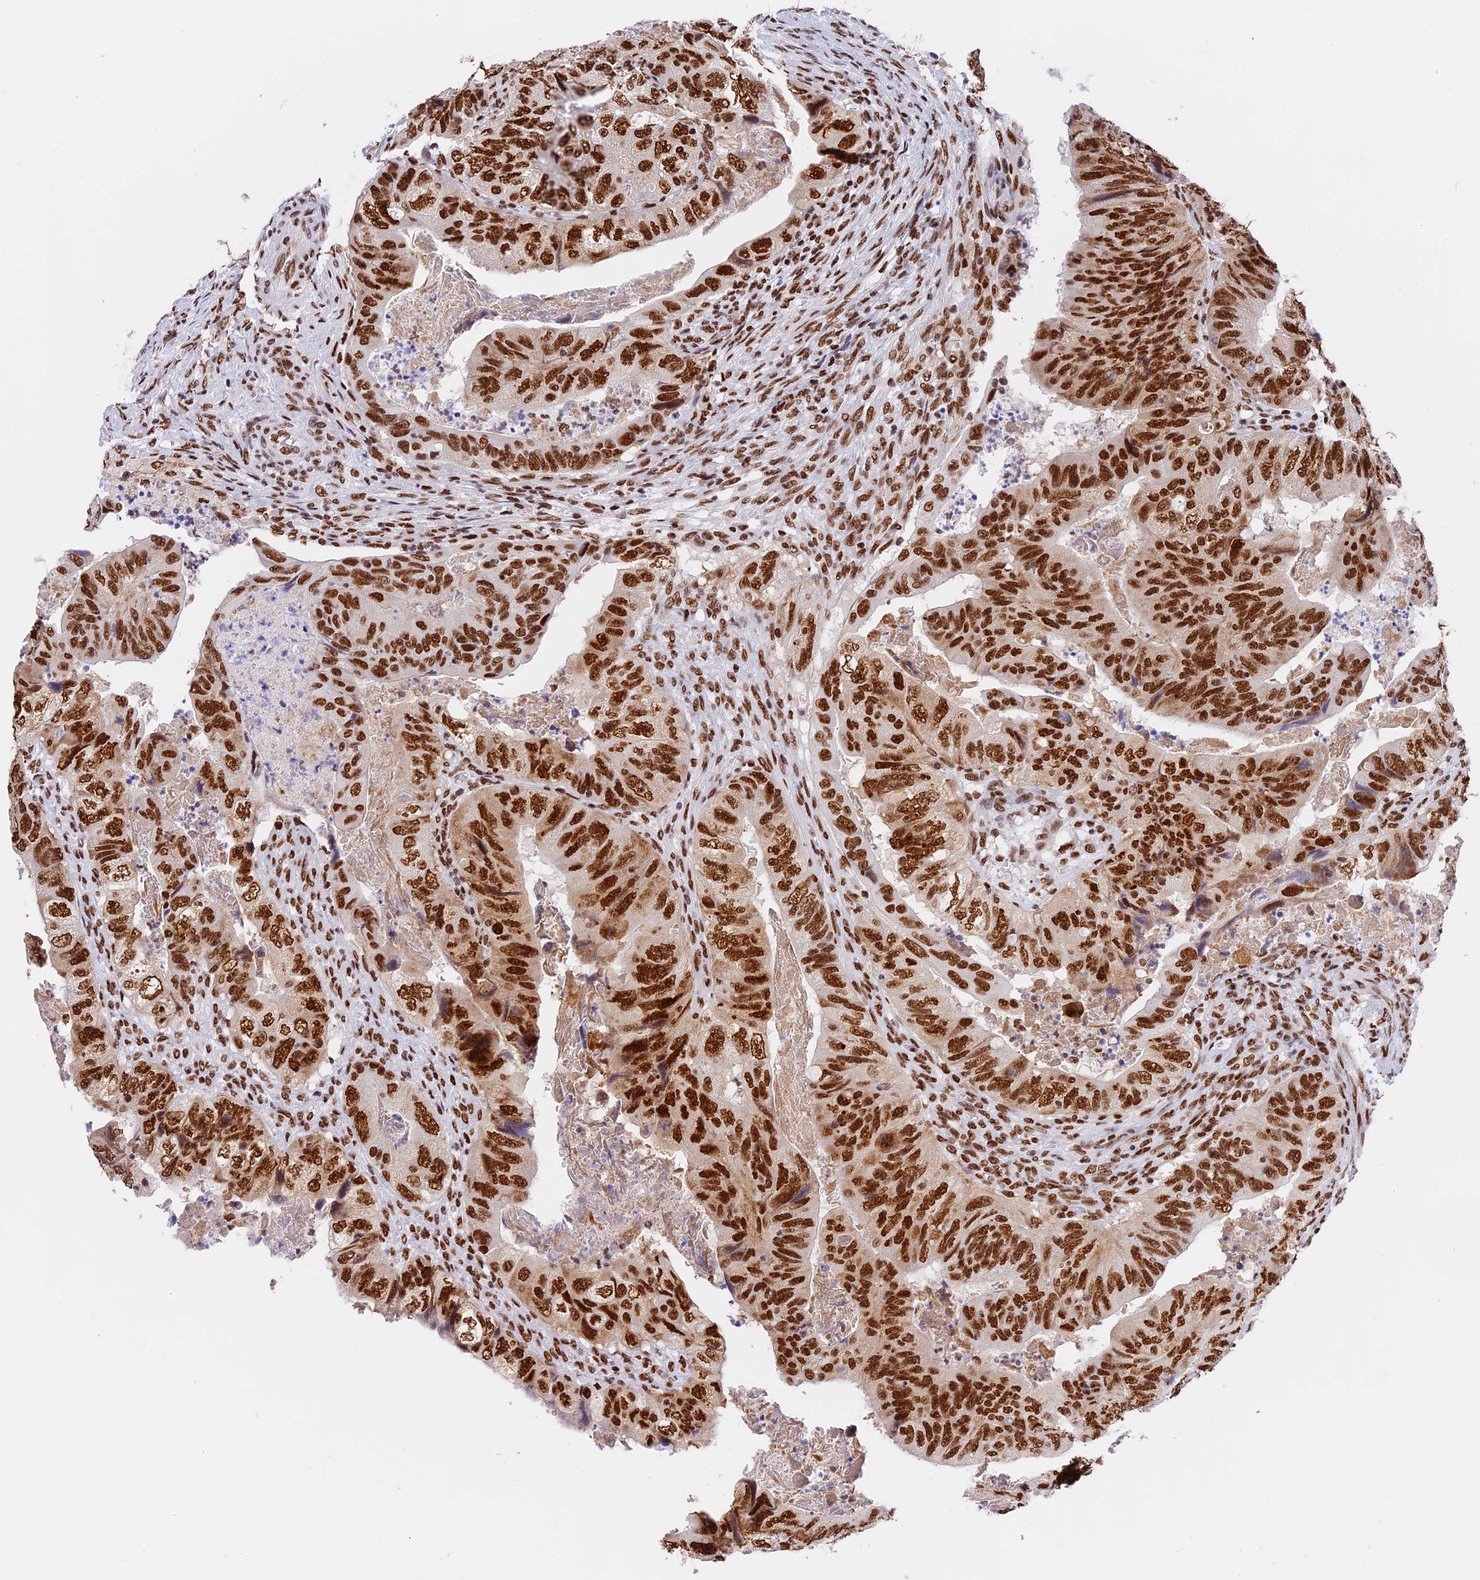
{"staining": {"intensity": "strong", "quantity": ">75%", "location": "nuclear"}, "tissue": "colorectal cancer", "cell_type": "Tumor cells", "image_type": "cancer", "snomed": [{"axis": "morphology", "description": "Adenocarcinoma, NOS"}, {"axis": "topography", "description": "Rectum"}], "caption": "Immunohistochemistry (IHC) (DAB (3,3'-diaminobenzidine)) staining of adenocarcinoma (colorectal) demonstrates strong nuclear protein staining in about >75% of tumor cells. (DAB (3,3'-diaminobenzidine) IHC with brightfield microscopy, high magnification).", "gene": "SBNO1", "patient": {"sex": "male", "age": 63}}